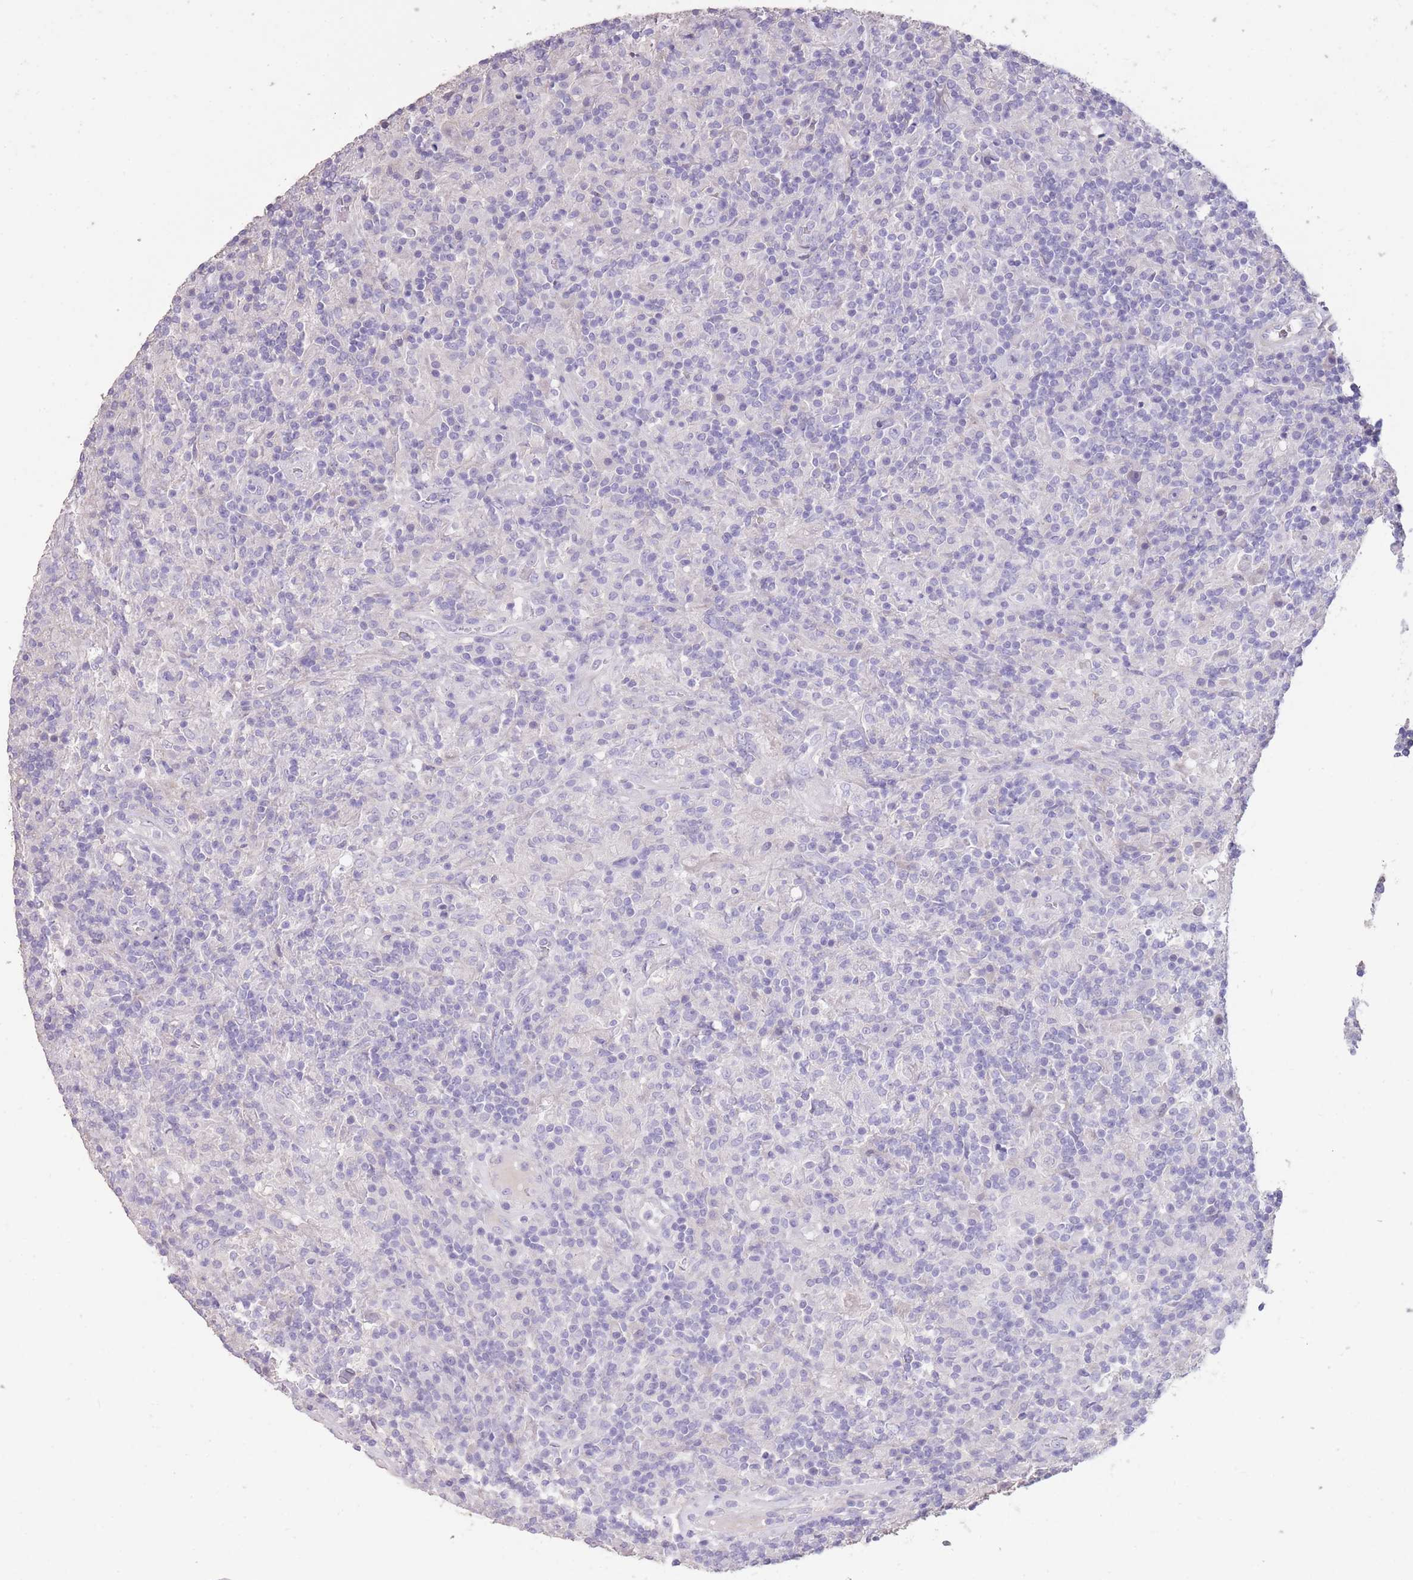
{"staining": {"intensity": "negative", "quantity": "none", "location": "none"}, "tissue": "lymphoma", "cell_type": "Tumor cells", "image_type": "cancer", "snomed": [{"axis": "morphology", "description": "Hodgkin's disease, NOS"}, {"axis": "topography", "description": "Lymph node"}], "caption": "Immunohistochemistry histopathology image of human Hodgkin's disease stained for a protein (brown), which exhibits no staining in tumor cells.", "gene": "RSPH10B", "patient": {"sex": "male", "age": 70}}